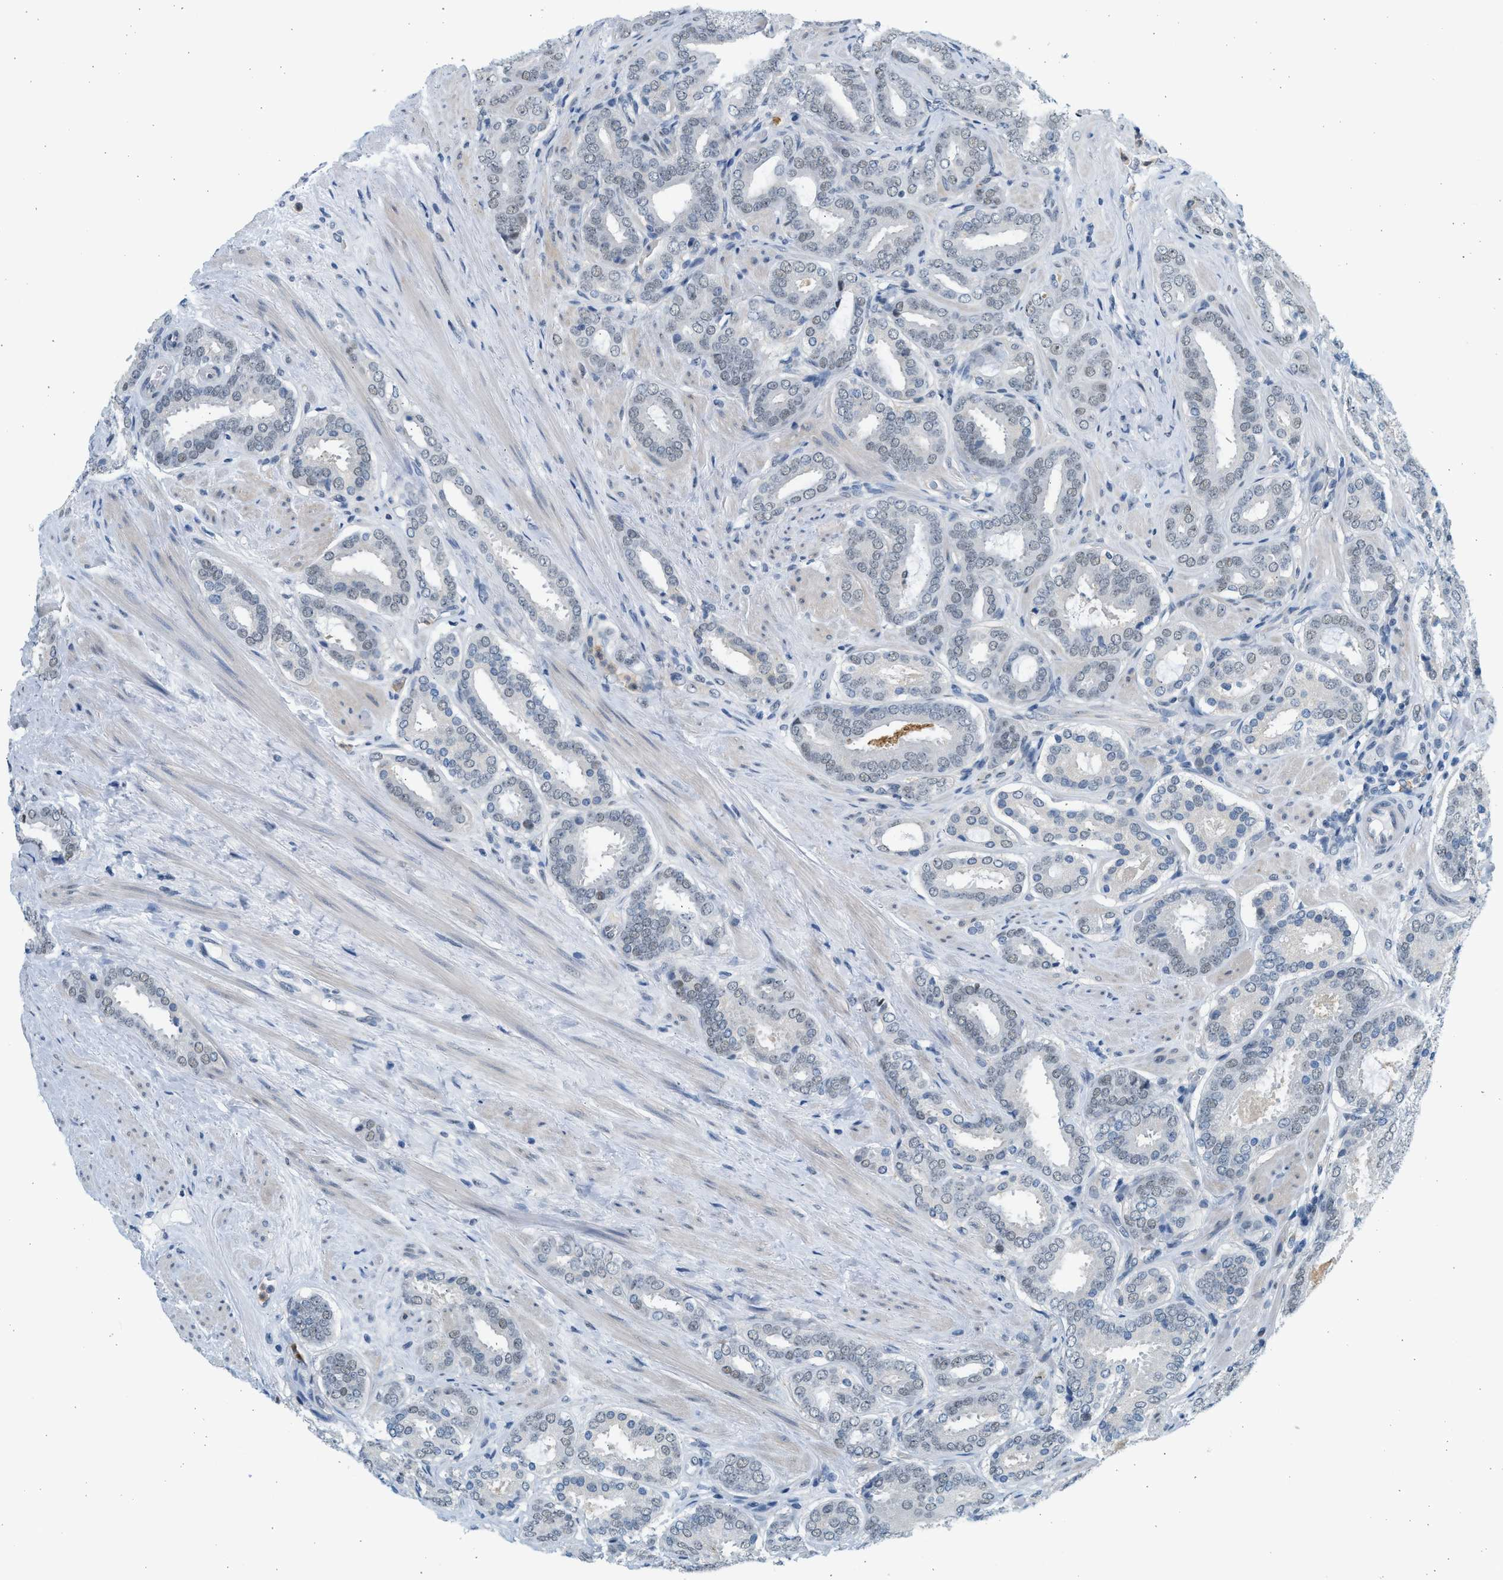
{"staining": {"intensity": "weak", "quantity": "<25%", "location": "nuclear"}, "tissue": "prostate cancer", "cell_type": "Tumor cells", "image_type": "cancer", "snomed": [{"axis": "morphology", "description": "Adenocarcinoma, Low grade"}, {"axis": "topography", "description": "Prostate"}], "caption": "This image is of low-grade adenocarcinoma (prostate) stained with IHC to label a protein in brown with the nuclei are counter-stained blue. There is no expression in tumor cells. (DAB (3,3'-diaminobenzidine) IHC, high magnification).", "gene": "HIPK1", "patient": {"sex": "male", "age": 69}}